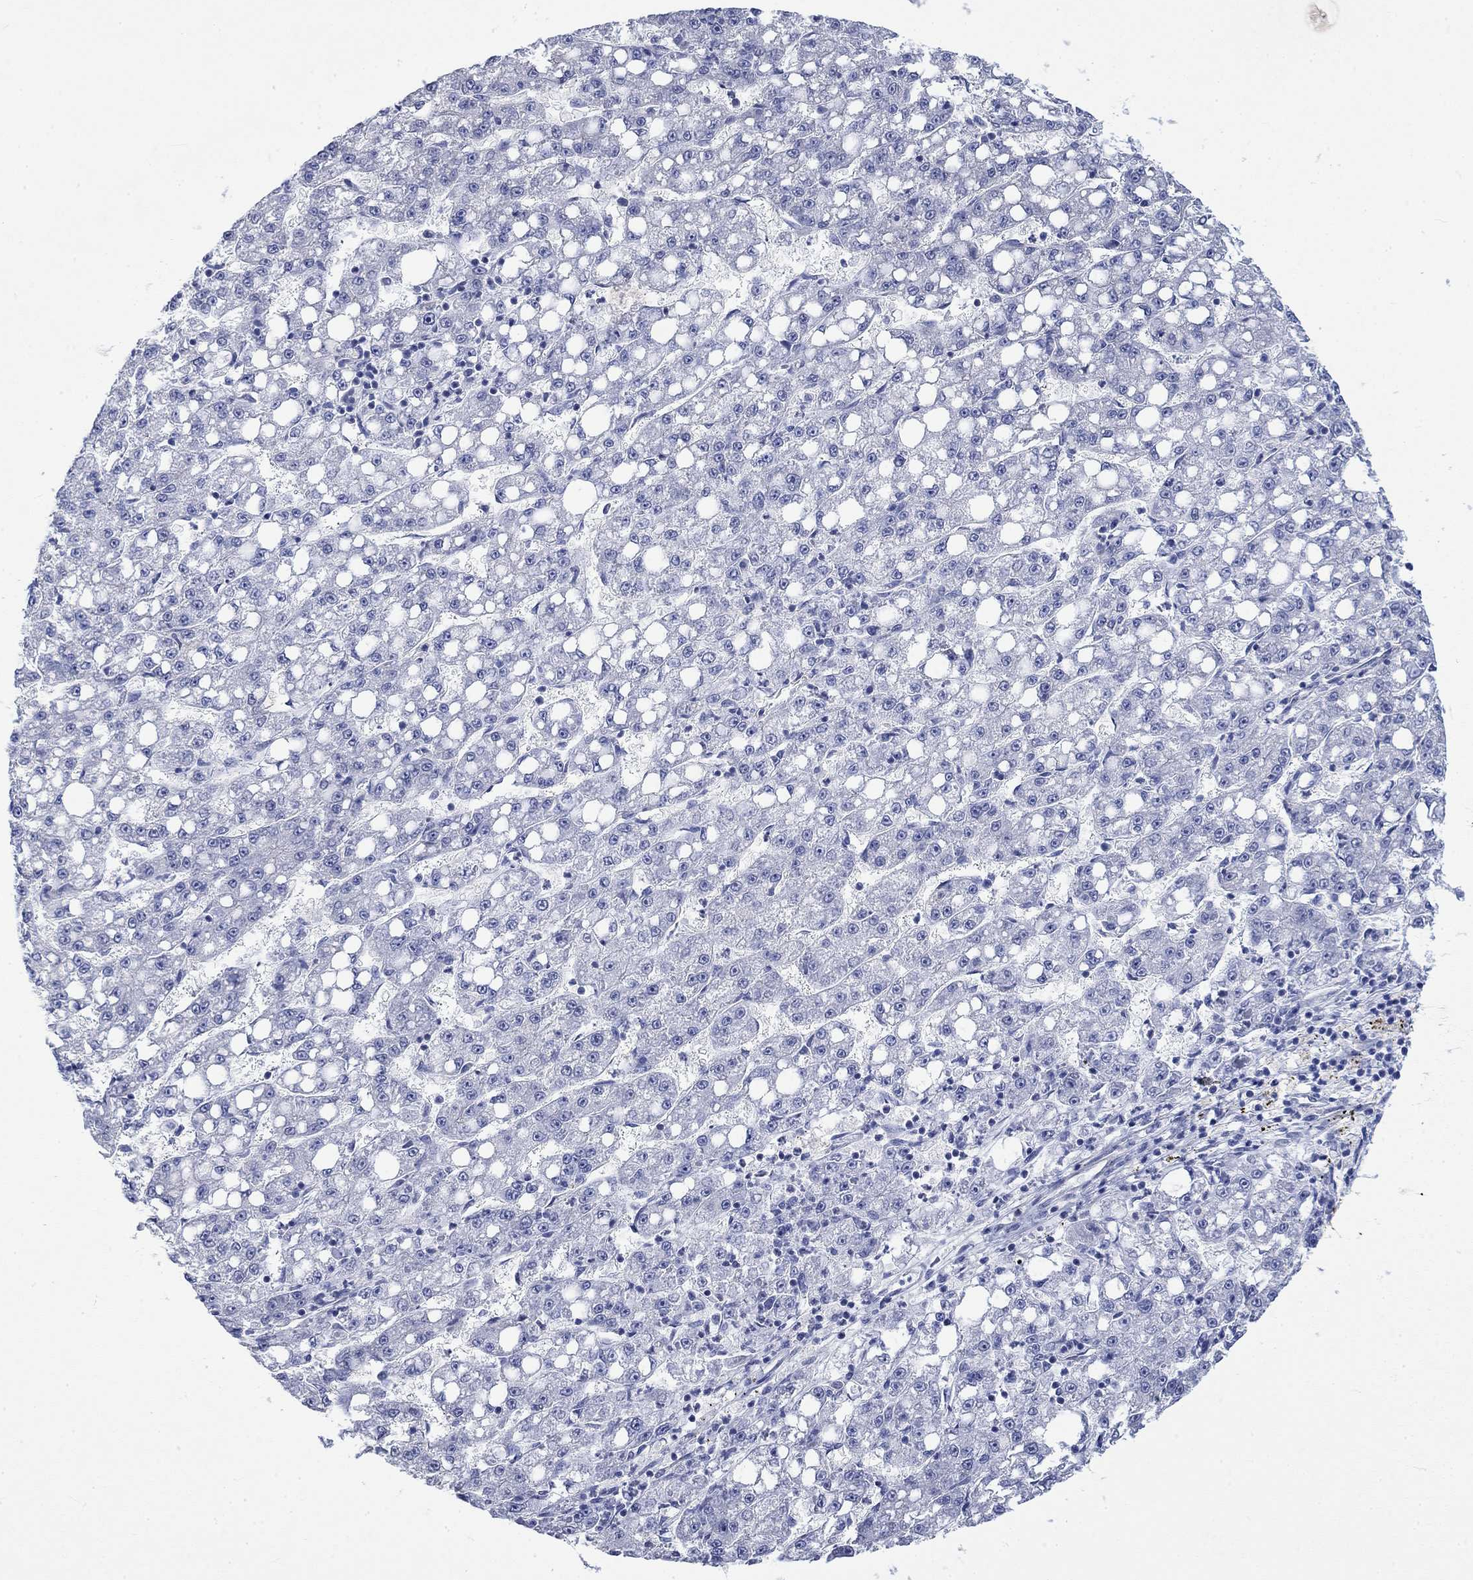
{"staining": {"intensity": "negative", "quantity": "none", "location": "none"}, "tissue": "liver cancer", "cell_type": "Tumor cells", "image_type": "cancer", "snomed": [{"axis": "morphology", "description": "Carcinoma, Hepatocellular, NOS"}, {"axis": "topography", "description": "Liver"}], "caption": "DAB immunohistochemical staining of liver cancer demonstrates no significant positivity in tumor cells.", "gene": "AGRP", "patient": {"sex": "female", "age": 65}}